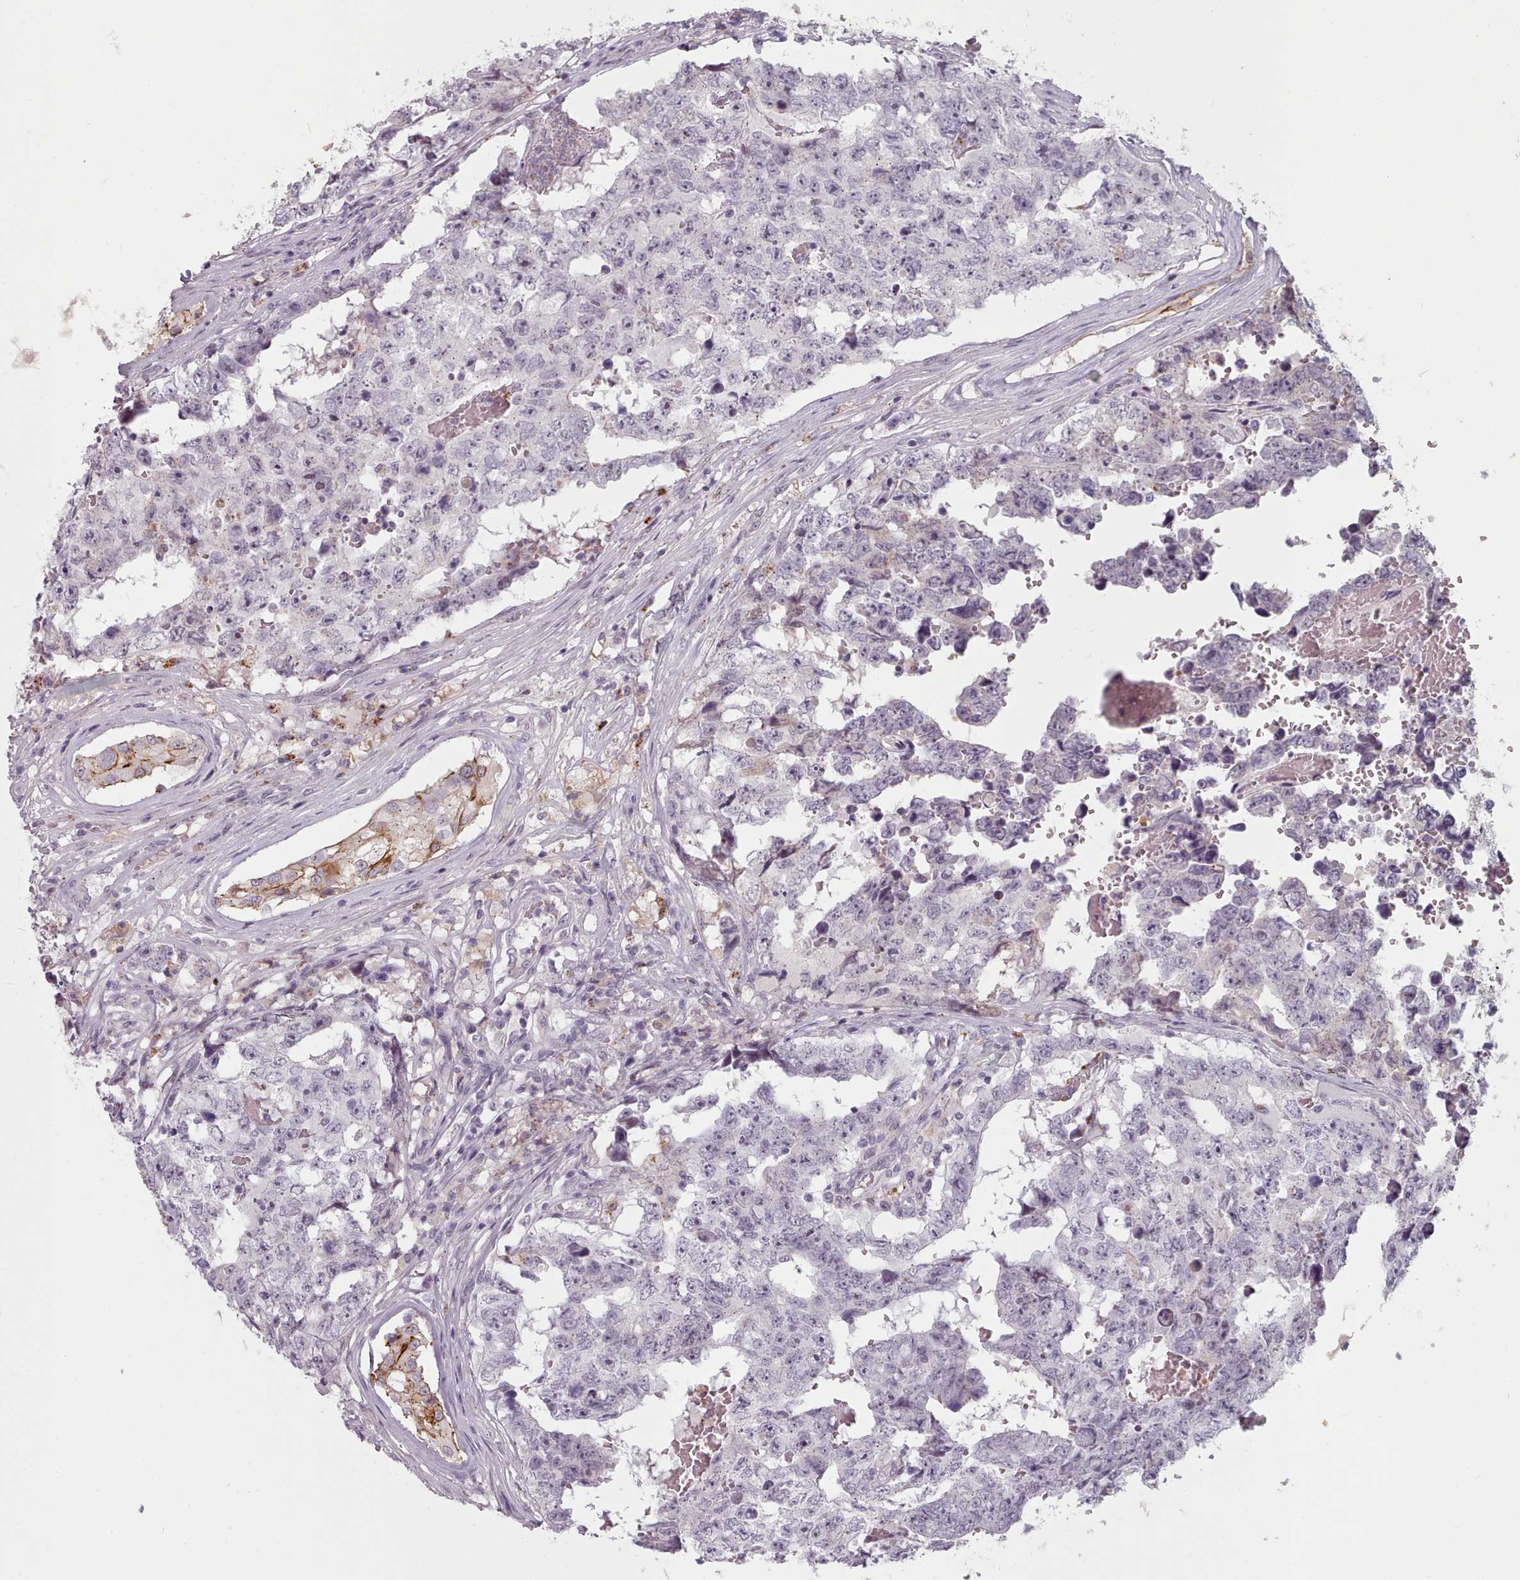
{"staining": {"intensity": "negative", "quantity": "none", "location": "none"}, "tissue": "testis cancer", "cell_type": "Tumor cells", "image_type": "cancer", "snomed": [{"axis": "morphology", "description": "Carcinoma, Embryonal, NOS"}, {"axis": "topography", "description": "Testis"}], "caption": "Image shows no significant protein staining in tumor cells of testis cancer (embryonal carcinoma).", "gene": "PBX4", "patient": {"sex": "male", "age": 25}}